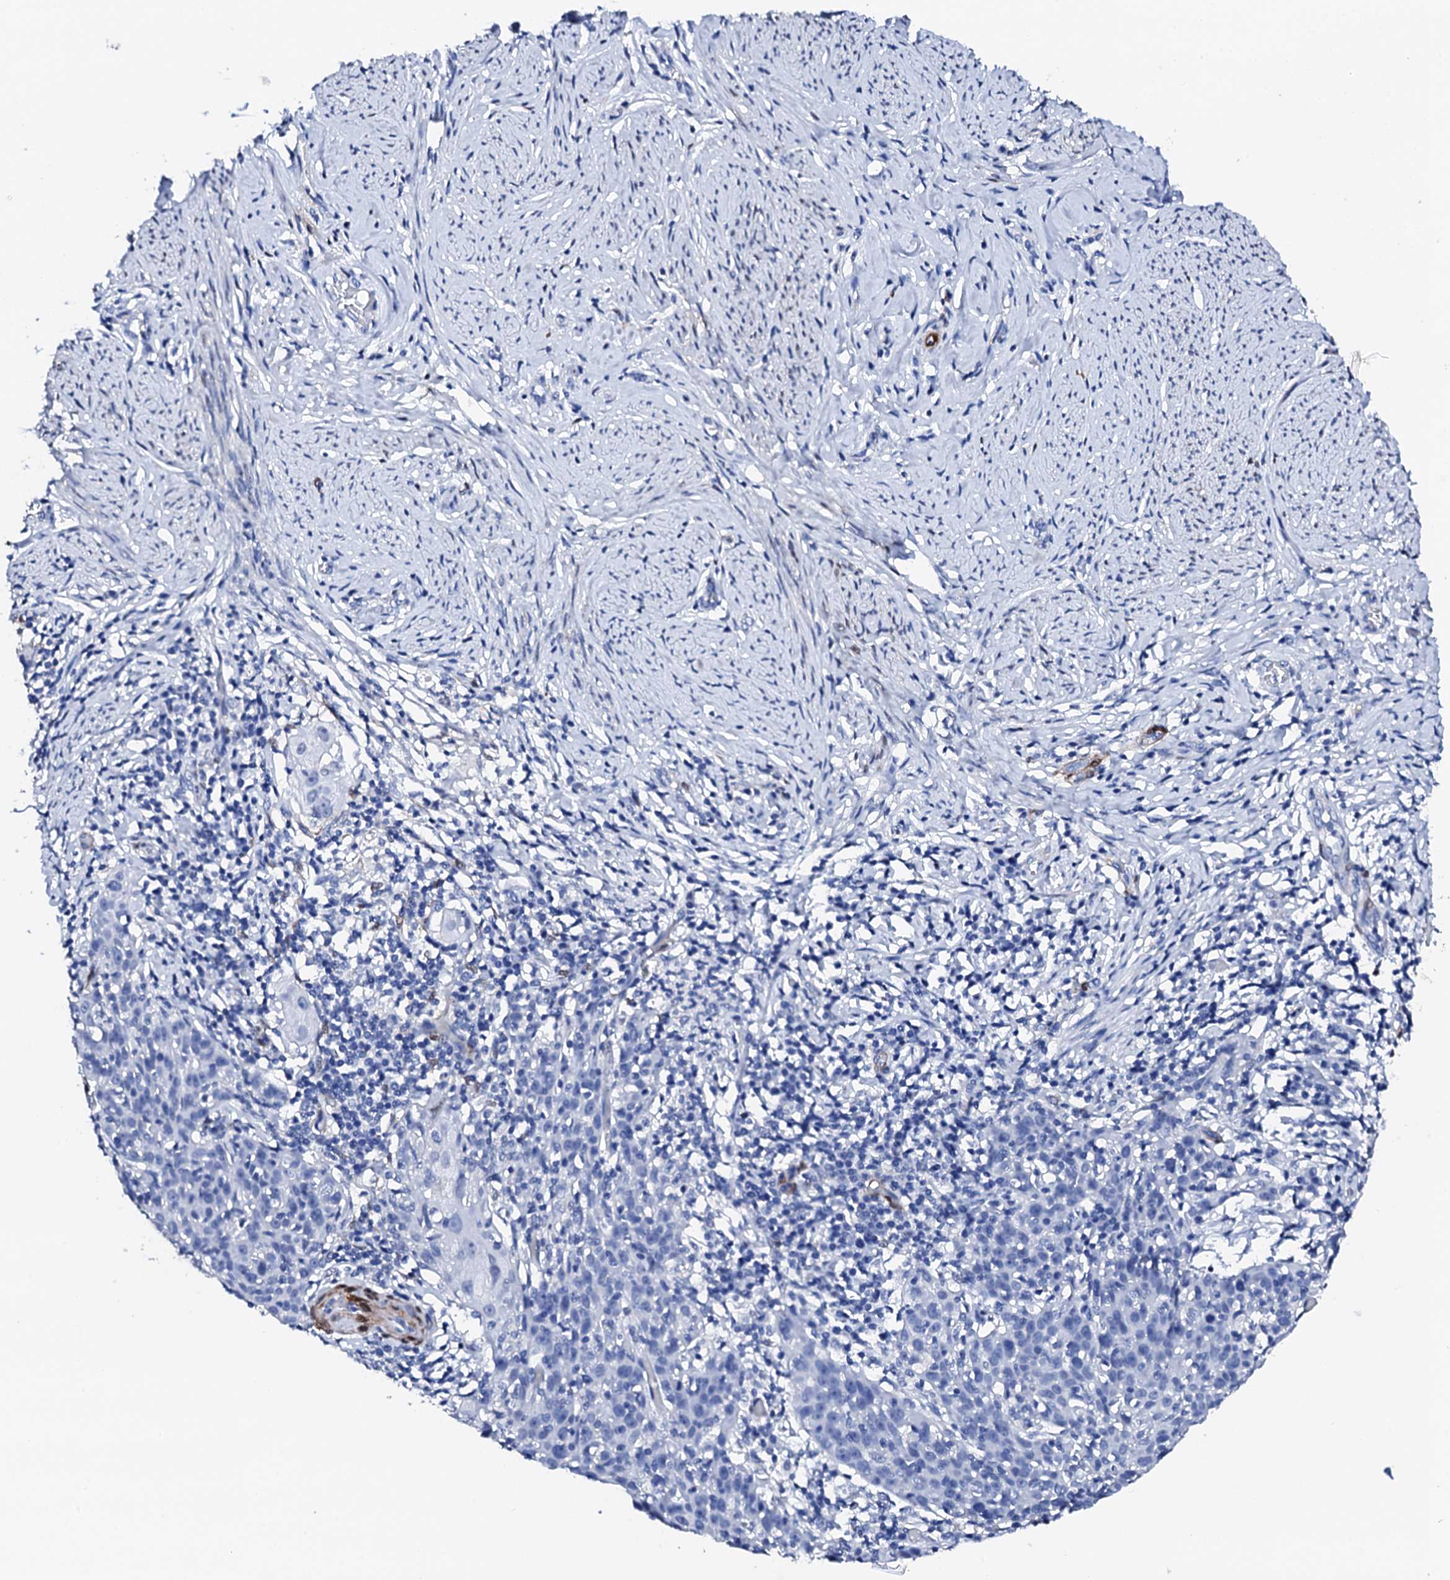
{"staining": {"intensity": "negative", "quantity": "none", "location": "none"}, "tissue": "cervical cancer", "cell_type": "Tumor cells", "image_type": "cancer", "snomed": [{"axis": "morphology", "description": "Squamous cell carcinoma, NOS"}, {"axis": "topography", "description": "Cervix"}], "caption": "DAB (3,3'-diaminobenzidine) immunohistochemical staining of cervical cancer (squamous cell carcinoma) displays no significant expression in tumor cells.", "gene": "NRIP2", "patient": {"sex": "female", "age": 50}}